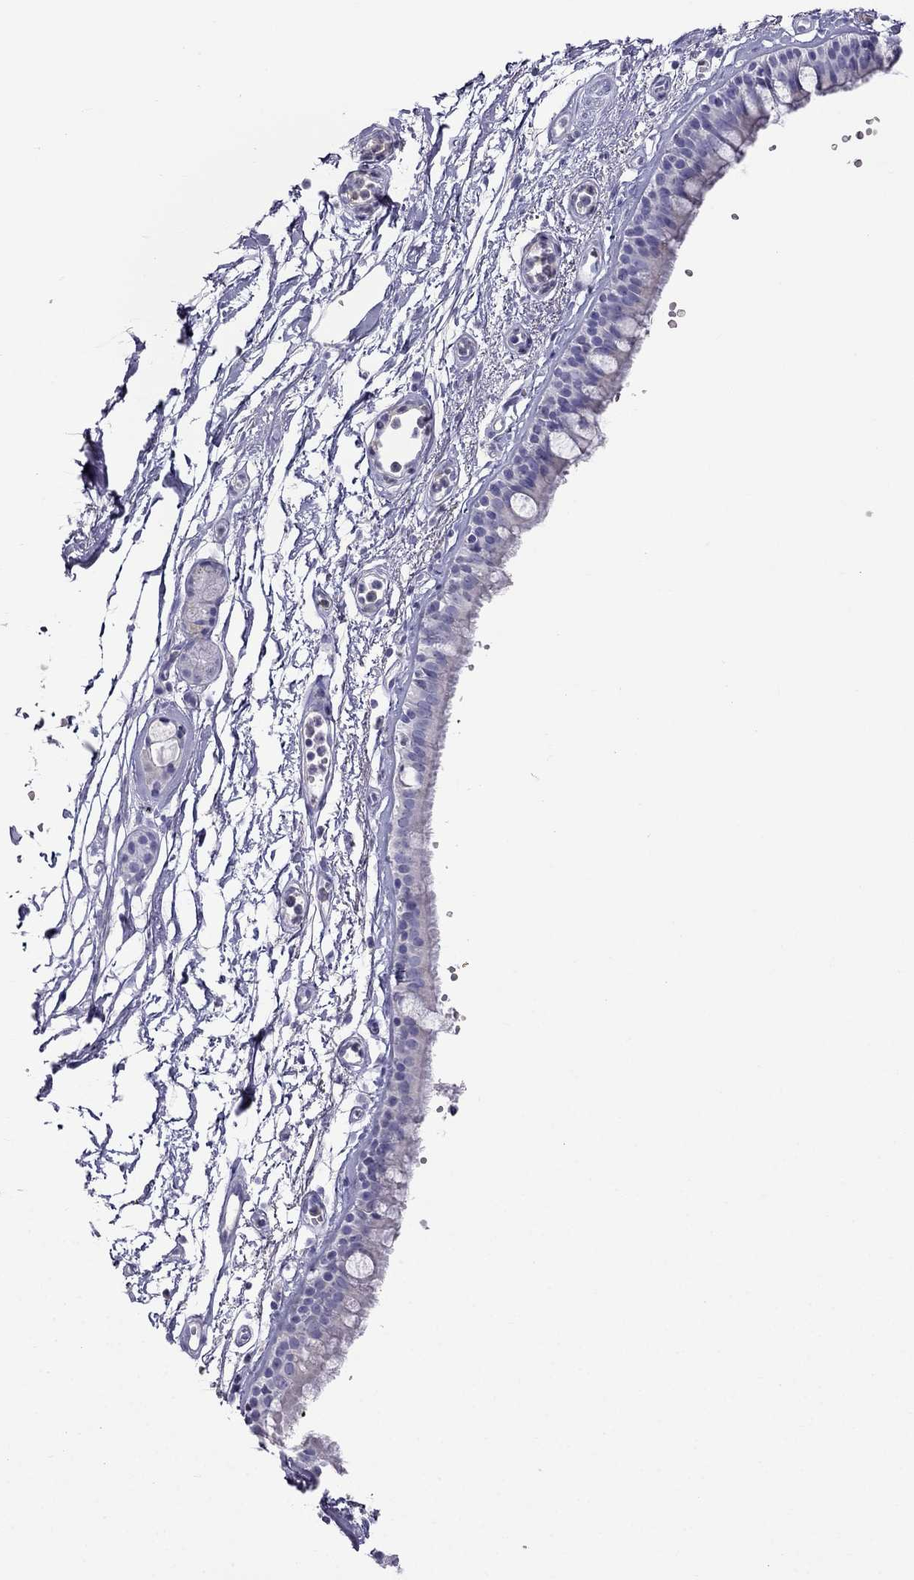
{"staining": {"intensity": "negative", "quantity": "none", "location": "none"}, "tissue": "bronchus", "cell_type": "Respiratory epithelial cells", "image_type": "normal", "snomed": [{"axis": "morphology", "description": "Normal tissue, NOS"}, {"axis": "topography", "description": "Cartilage tissue"}, {"axis": "topography", "description": "Bronchus"}], "caption": "High magnification brightfield microscopy of unremarkable bronchus stained with DAB (3,3'-diaminobenzidine) (brown) and counterstained with hematoxylin (blue): respiratory epithelial cells show no significant staining. (DAB immunohistochemistry (IHC) with hematoxylin counter stain).", "gene": "ERC2", "patient": {"sex": "male", "age": 66}}